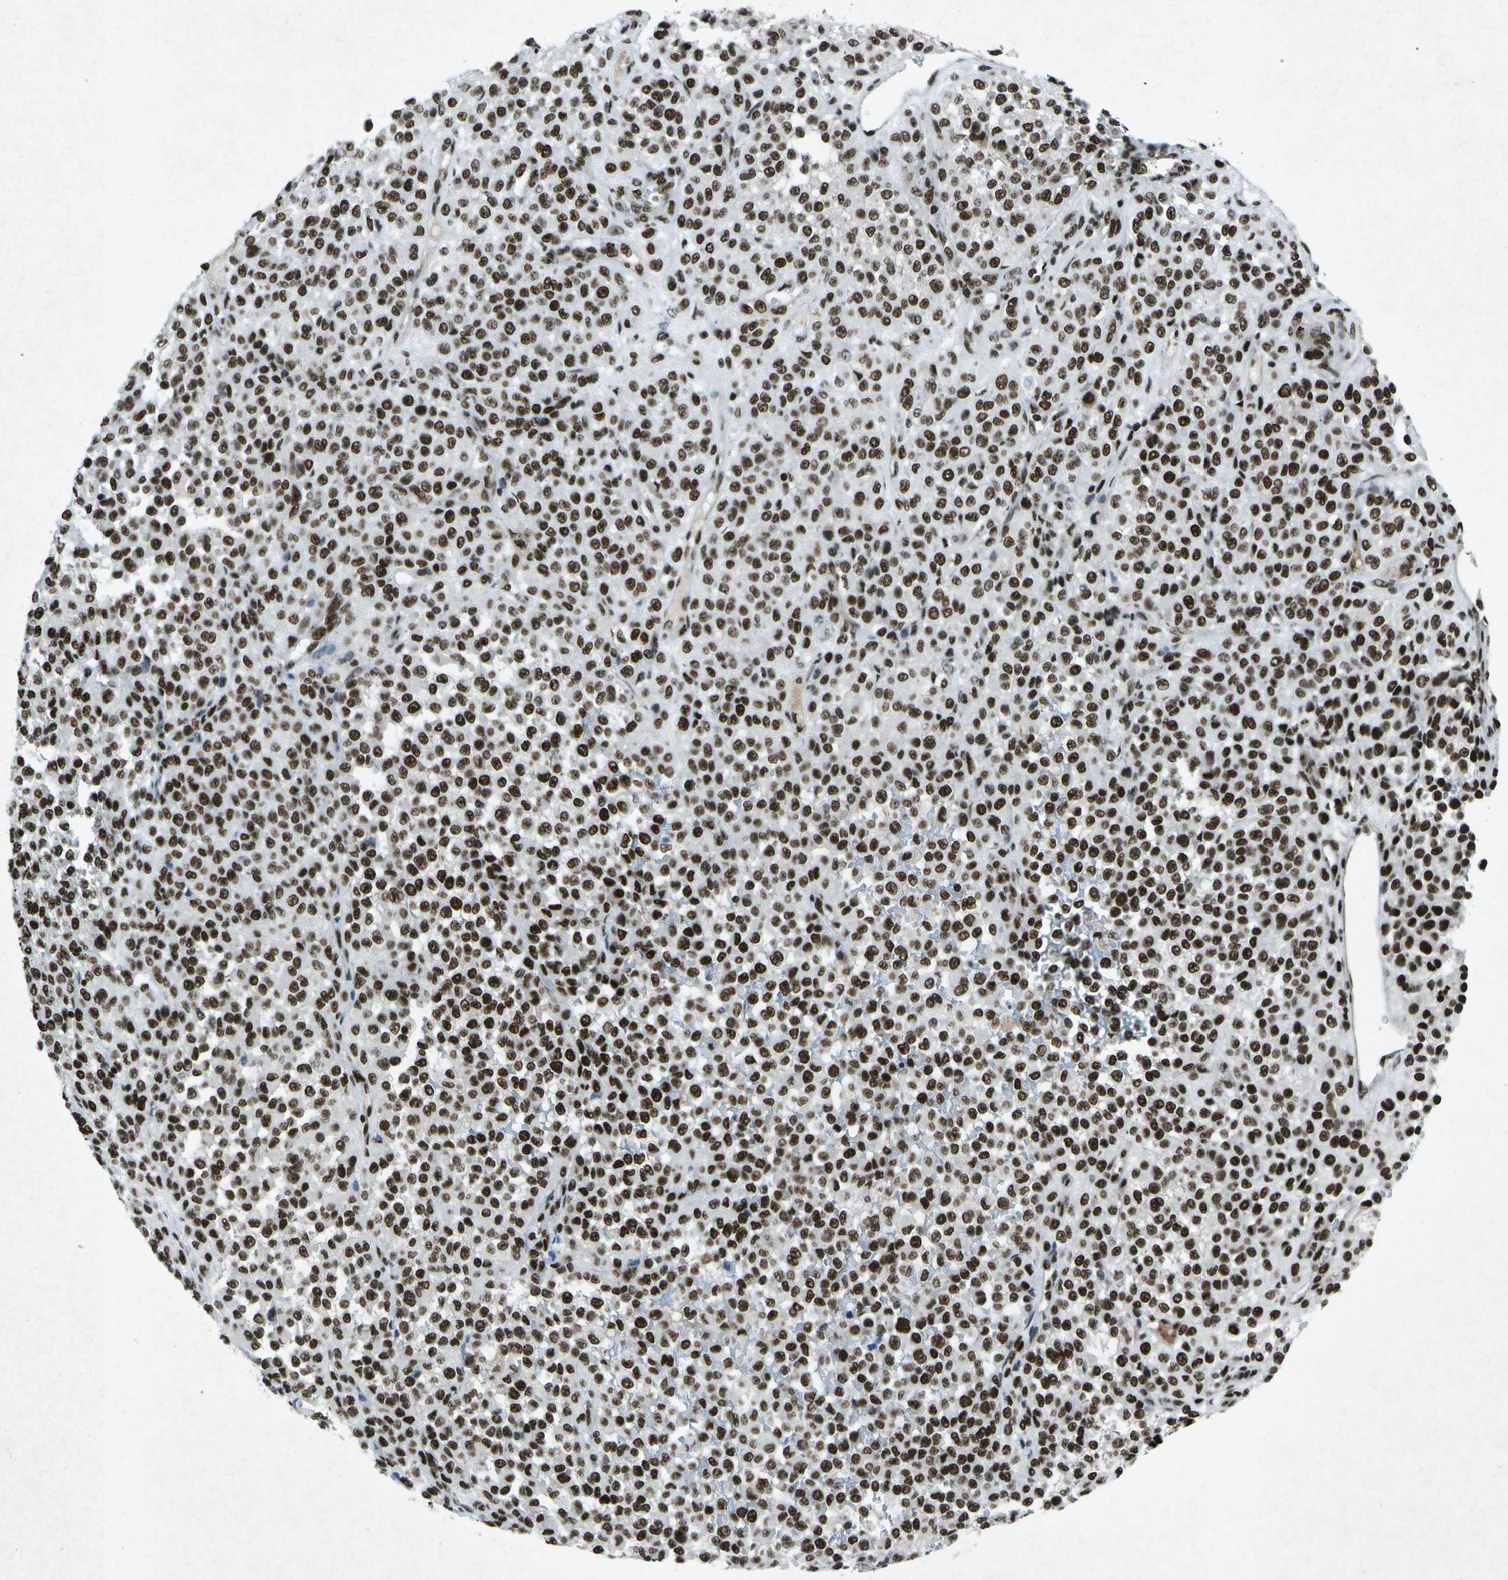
{"staining": {"intensity": "strong", "quantity": ">75%", "location": "nuclear"}, "tissue": "melanoma", "cell_type": "Tumor cells", "image_type": "cancer", "snomed": [{"axis": "morphology", "description": "Malignant melanoma, Metastatic site"}, {"axis": "topography", "description": "Pancreas"}], "caption": "Approximately >75% of tumor cells in human melanoma demonstrate strong nuclear protein positivity as visualized by brown immunohistochemical staining.", "gene": "MTA2", "patient": {"sex": "female", "age": 30}}